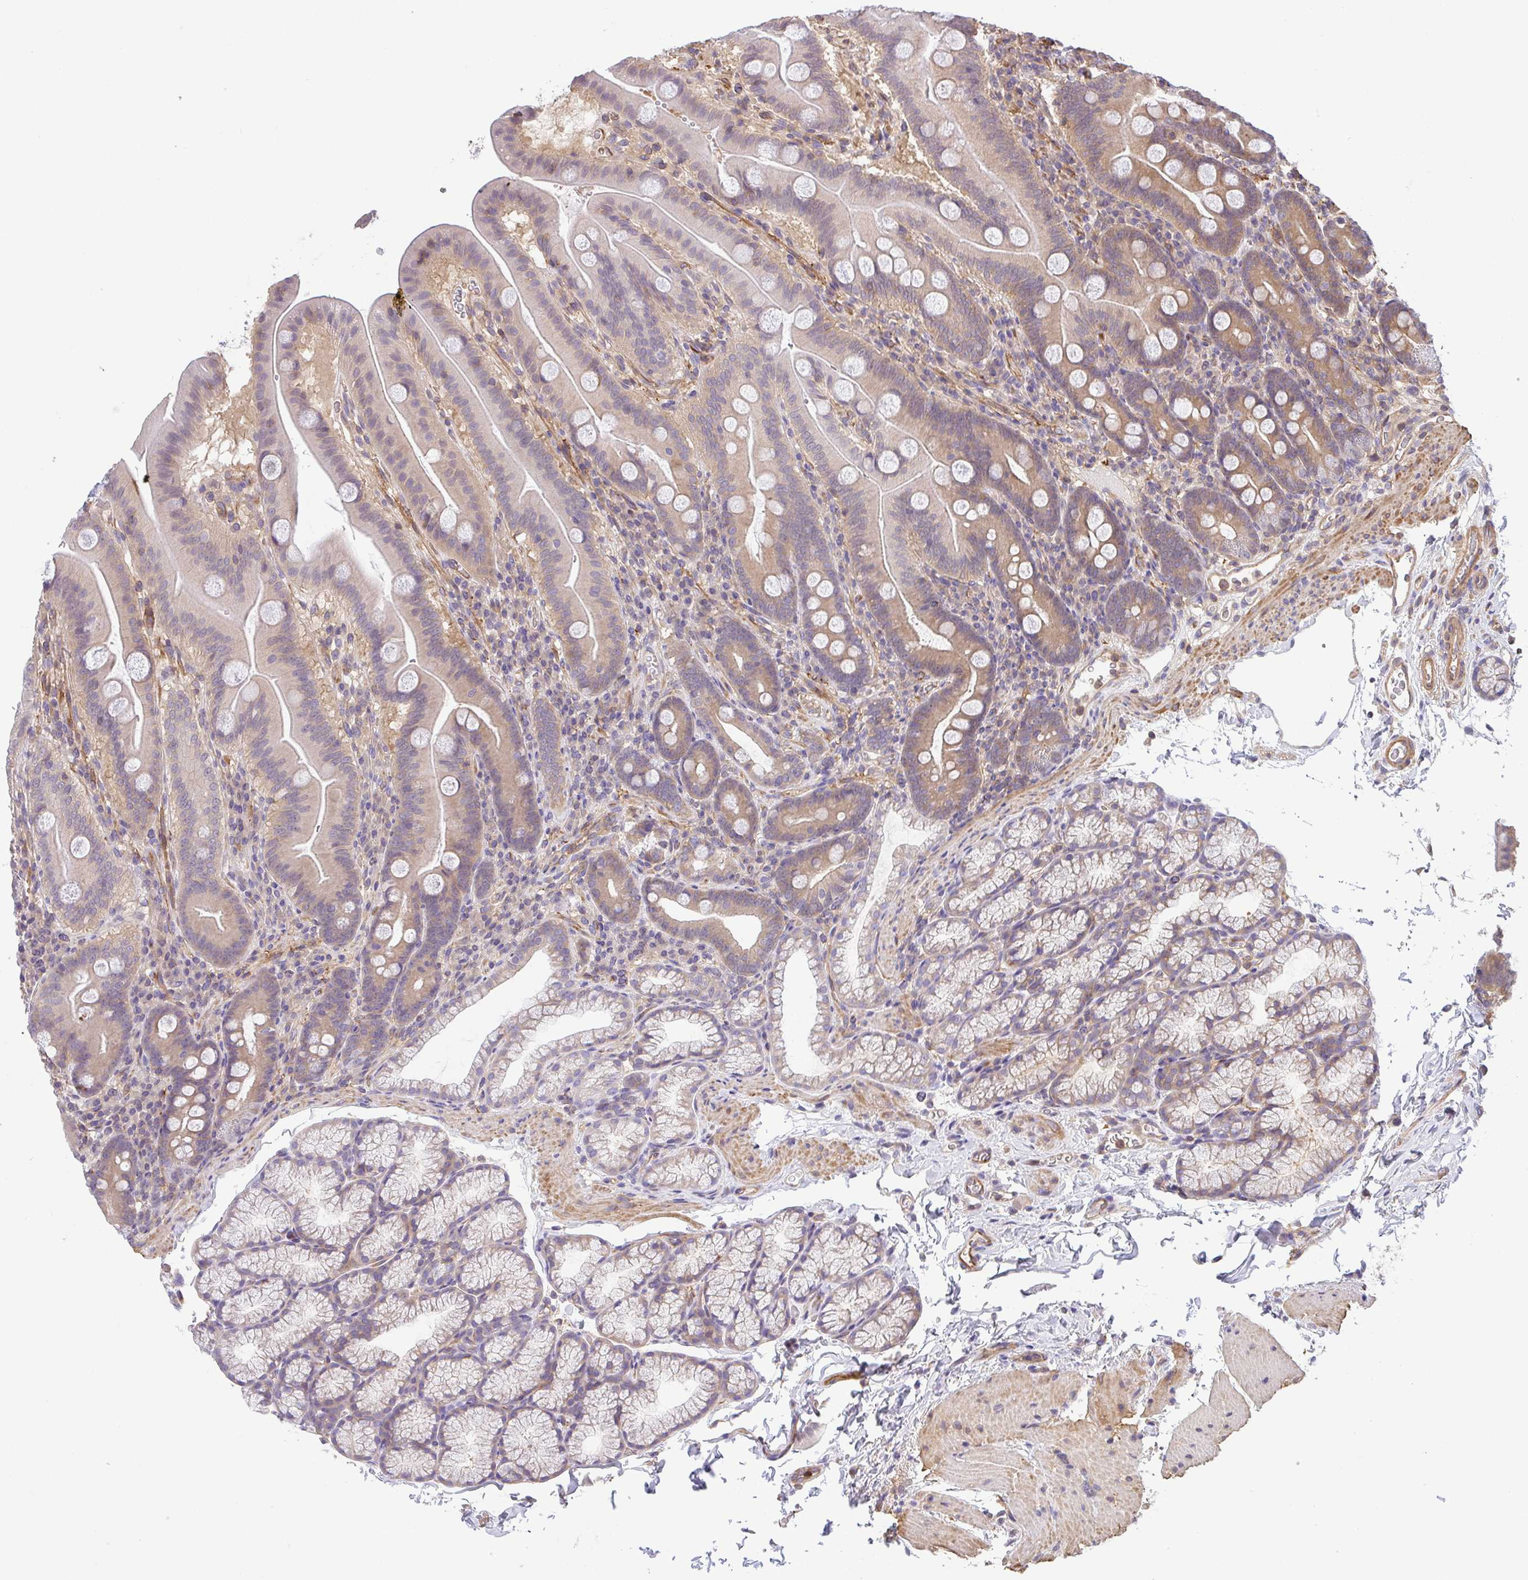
{"staining": {"intensity": "weak", "quantity": "25%-75%", "location": "cytoplasmic/membranous"}, "tissue": "duodenum", "cell_type": "Glandular cells", "image_type": "normal", "snomed": [{"axis": "morphology", "description": "Normal tissue, NOS"}, {"axis": "topography", "description": "Duodenum"}], "caption": "DAB (3,3'-diaminobenzidine) immunohistochemical staining of normal human duodenum displays weak cytoplasmic/membranous protein positivity in about 25%-75% of glandular cells. Nuclei are stained in blue.", "gene": "TMEM229A", "patient": {"sex": "male", "age": 59}}